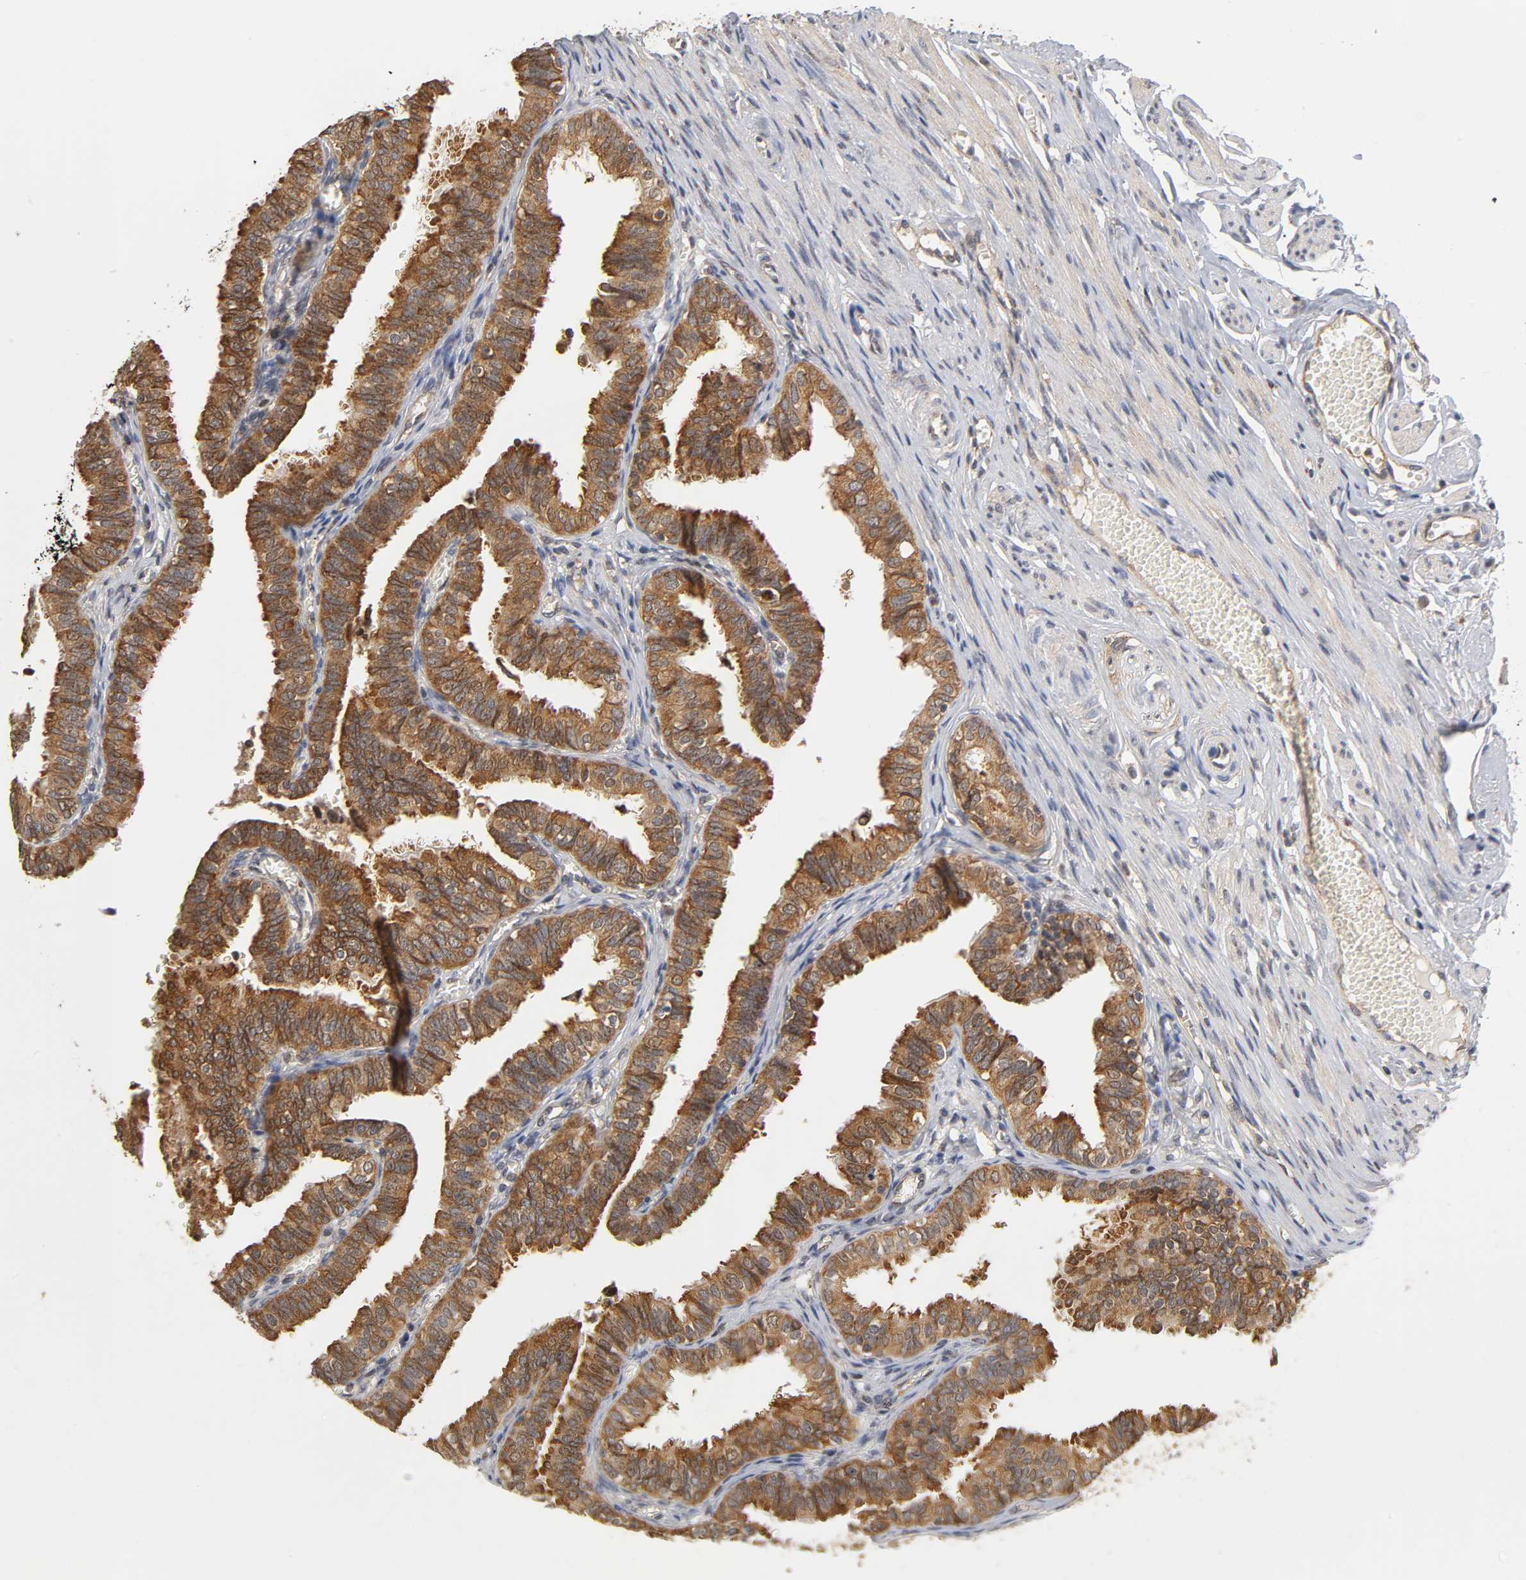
{"staining": {"intensity": "strong", "quantity": ">75%", "location": "cytoplasmic/membranous"}, "tissue": "fallopian tube", "cell_type": "Glandular cells", "image_type": "normal", "snomed": [{"axis": "morphology", "description": "Normal tissue, NOS"}, {"axis": "topography", "description": "Fallopian tube"}], "caption": "A high-resolution image shows IHC staining of unremarkable fallopian tube, which reveals strong cytoplasmic/membranous staining in about >75% of glandular cells.", "gene": "PAFAH1B1", "patient": {"sex": "female", "age": 46}}